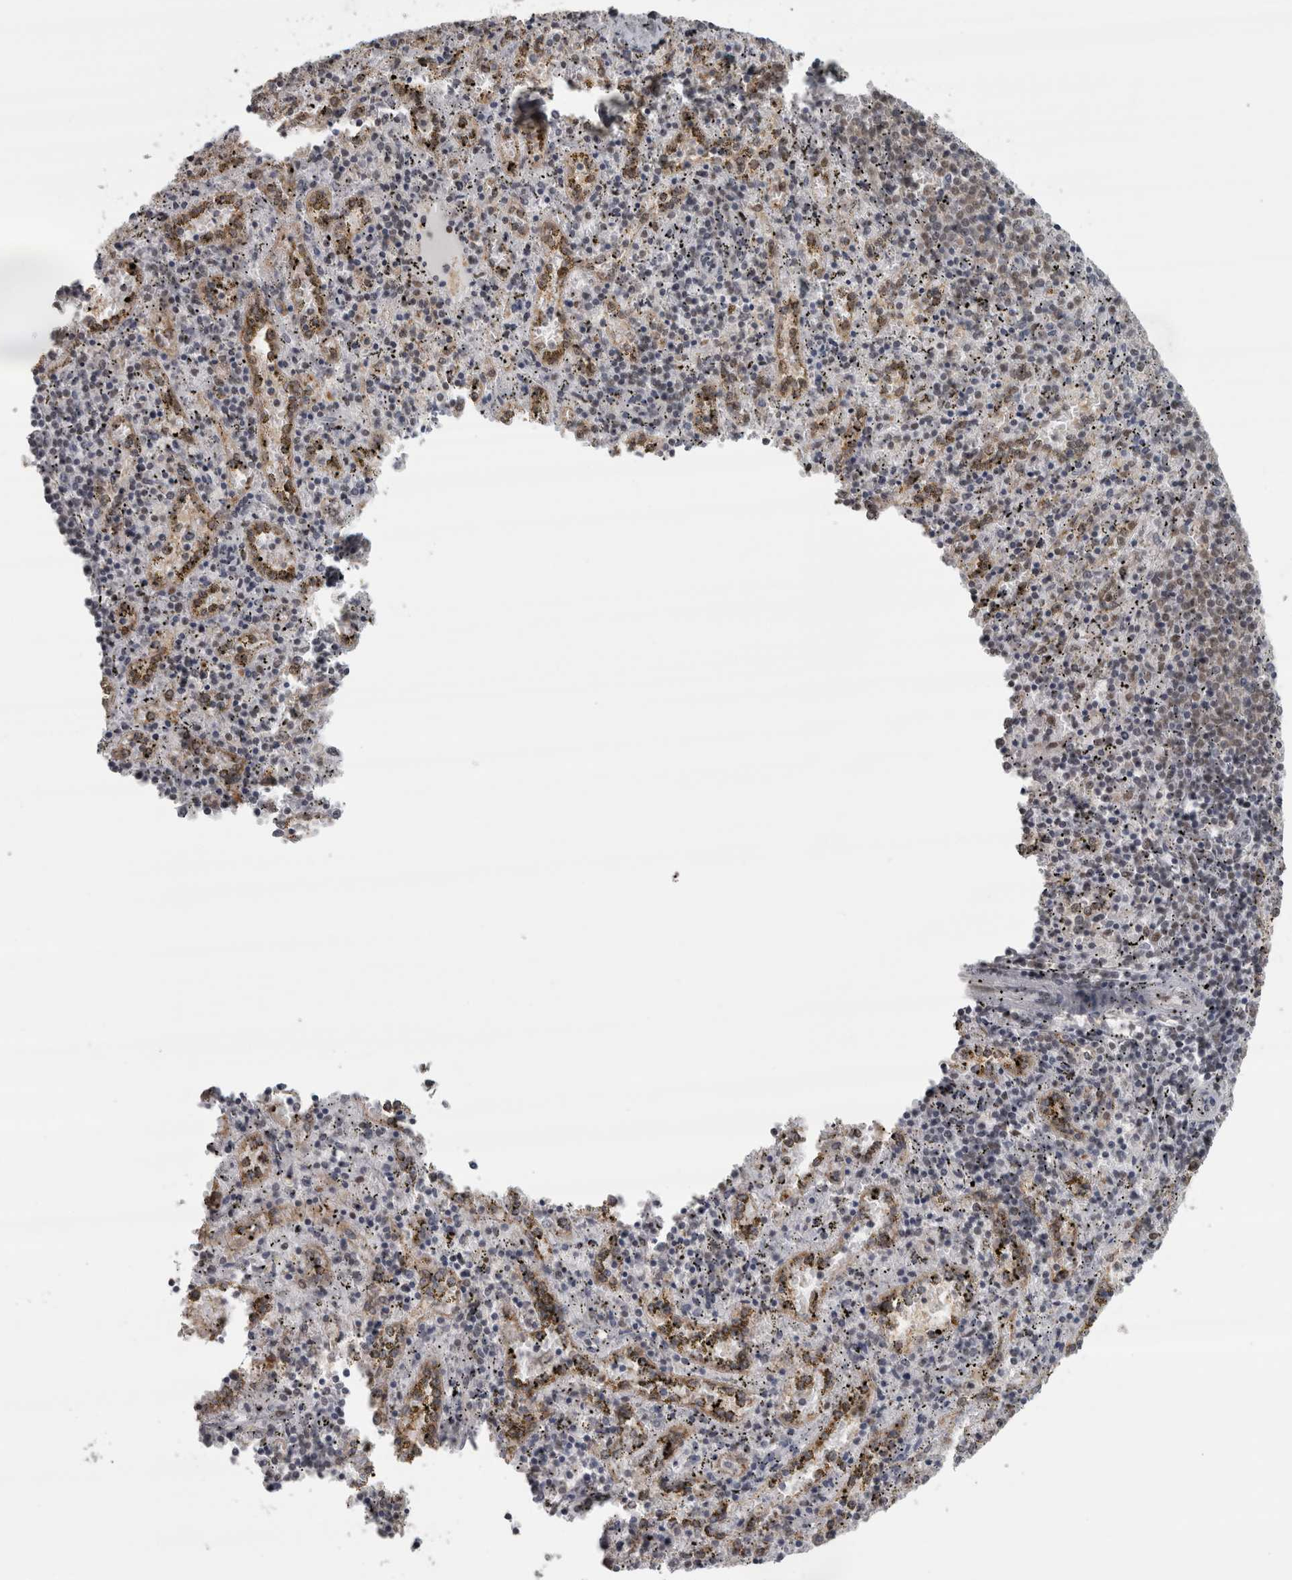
{"staining": {"intensity": "negative", "quantity": "none", "location": "none"}, "tissue": "spleen", "cell_type": "Cells in red pulp", "image_type": "normal", "snomed": [{"axis": "morphology", "description": "Normal tissue, NOS"}, {"axis": "topography", "description": "Spleen"}], "caption": "Cells in red pulp are negative for protein expression in unremarkable human spleen. (DAB (3,3'-diaminobenzidine) immunohistochemistry with hematoxylin counter stain).", "gene": "MICU3", "patient": {"sex": "male", "age": 11}}